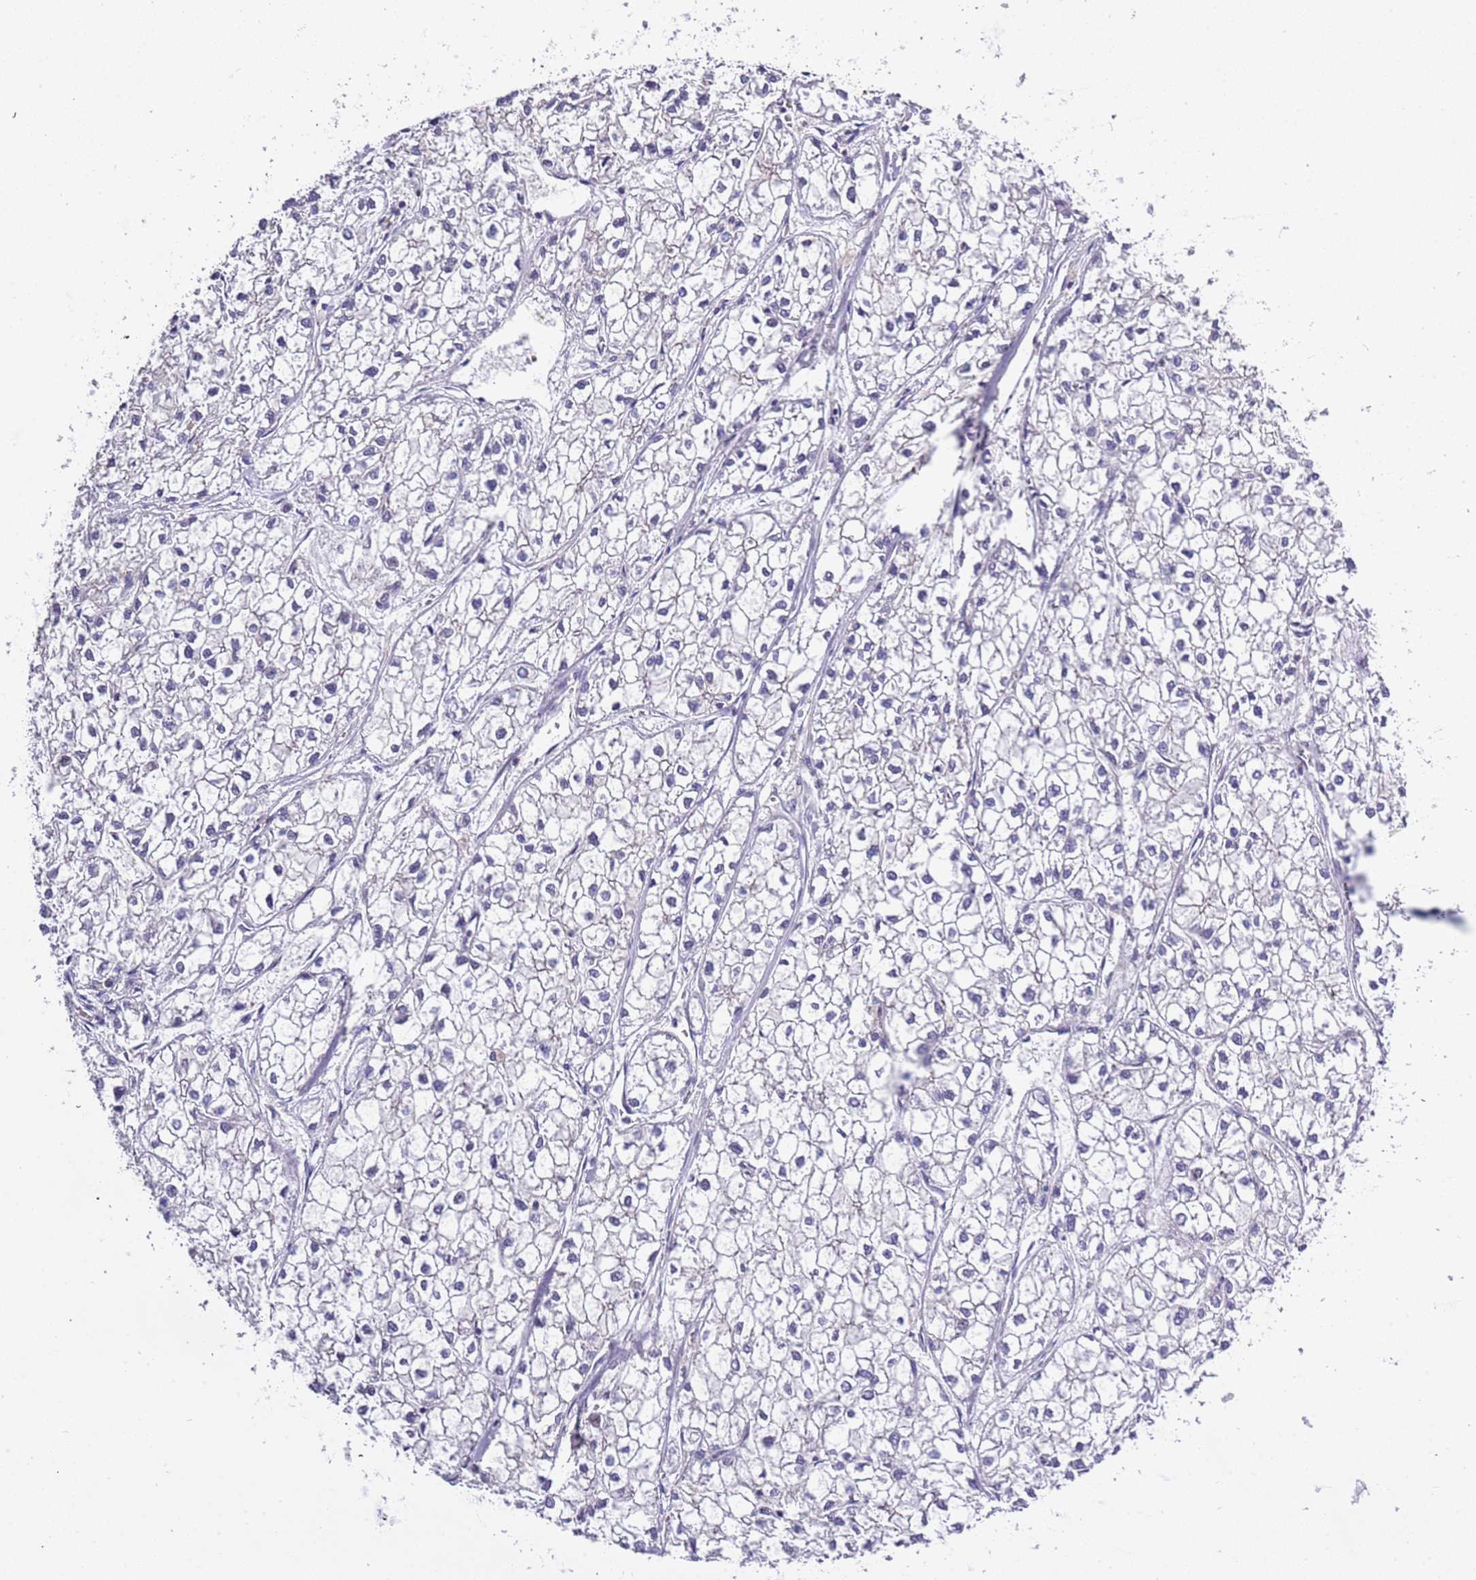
{"staining": {"intensity": "negative", "quantity": "none", "location": "none"}, "tissue": "liver cancer", "cell_type": "Tumor cells", "image_type": "cancer", "snomed": [{"axis": "morphology", "description": "Carcinoma, Hepatocellular, NOS"}, {"axis": "topography", "description": "Liver"}], "caption": "This micrograph is of liver cancer stained with immunohistochemistry to label a protein in brown with the nuclei are counter-stained blue. There is no expression in tumor cells. The staining is performed using DAB brown chromogen with nuclei counter-stained in using hematoxylin.", "gene": "STIP1", "patient": {"sex": "female", "age": 43}}